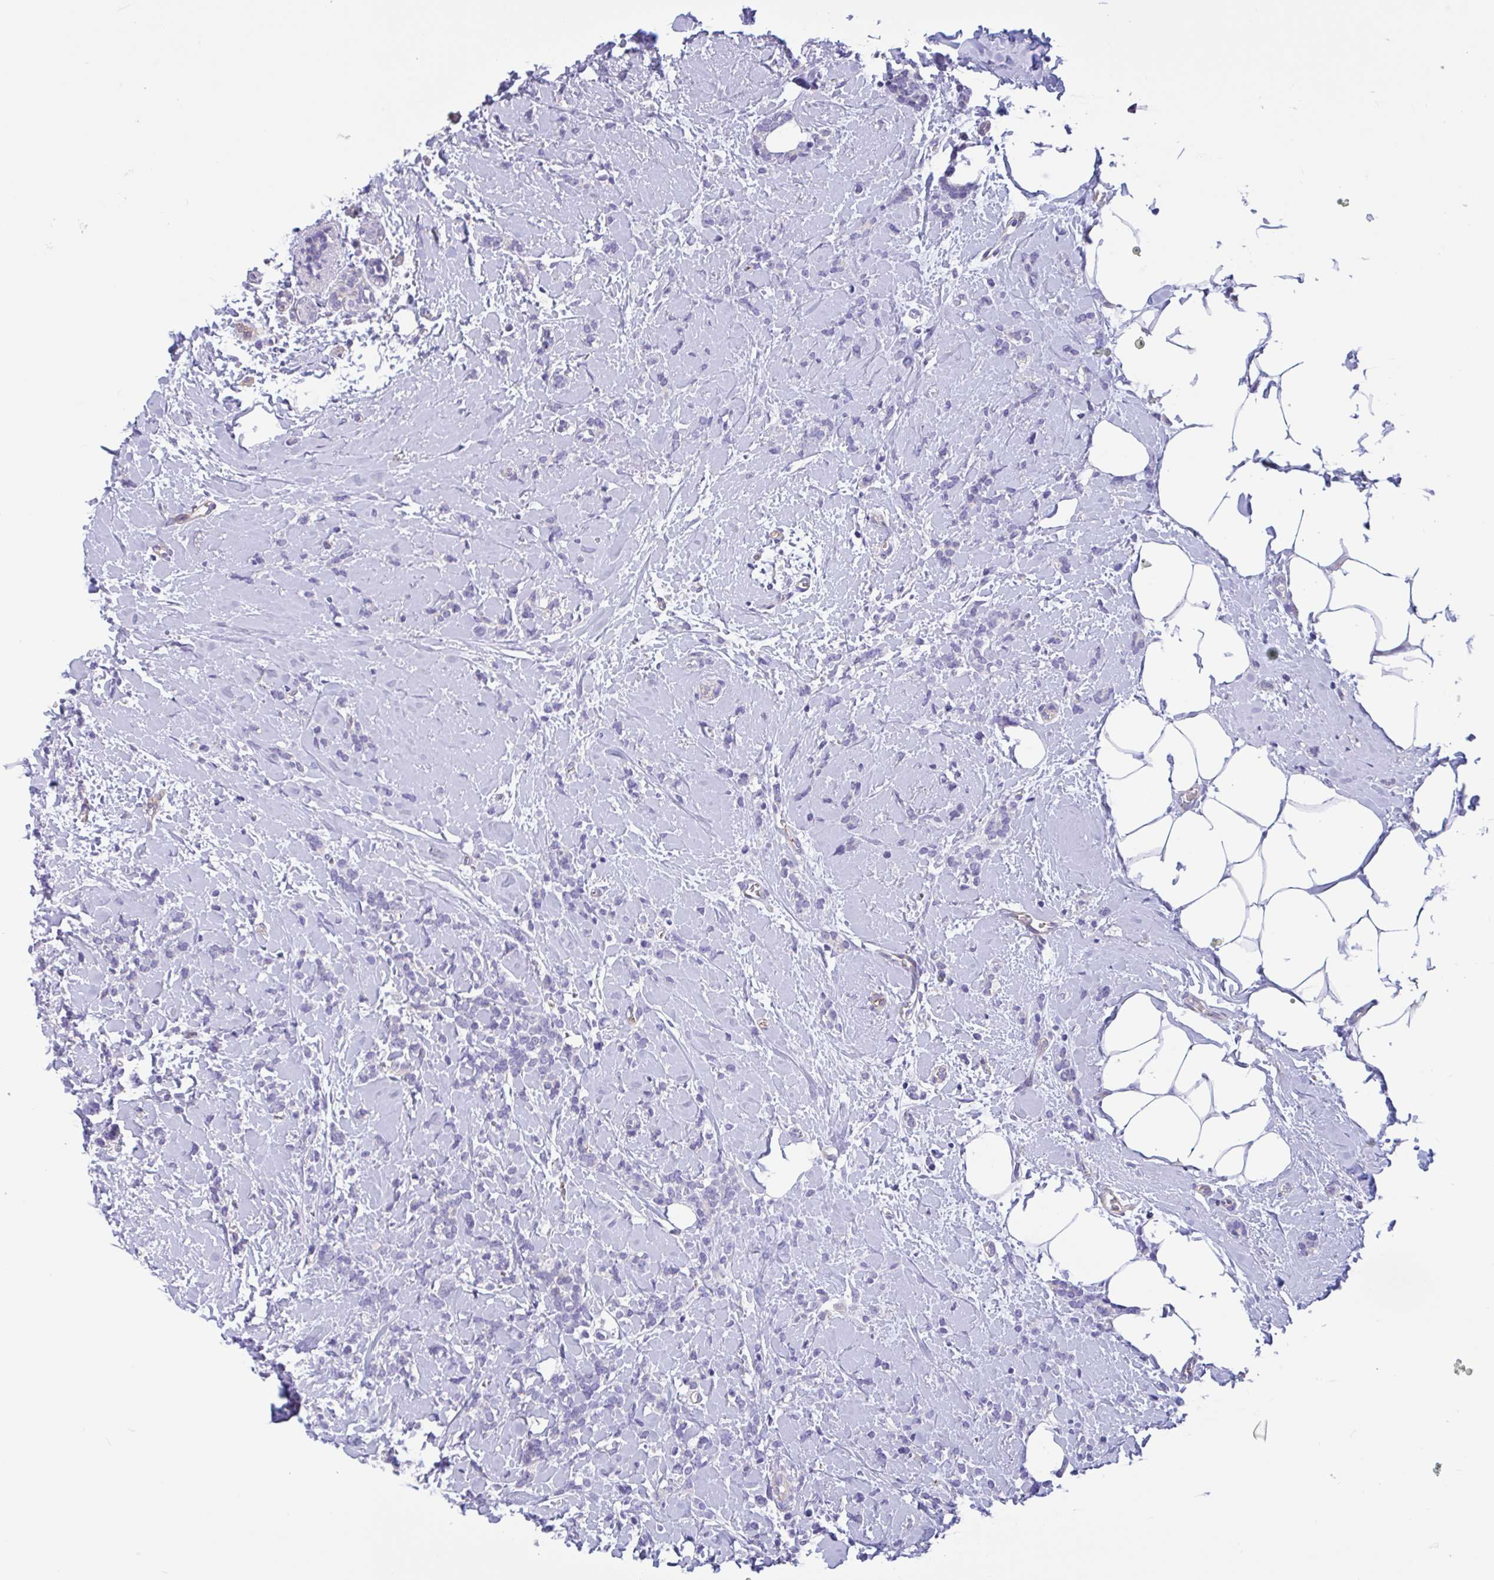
{"staining": {"intensity": "negative", "quantity": "none", "location": "none"}, "tissue": "breast cancer", "cell_type": "Tumor cells", "image_type": "cancer", "snomed": [{"axis": "morphology", "description": "Lobular carcinoma"}, {"axis": "topography", "description": "Breast"}], "caption": "Immunohistochemical staining of lobular carcinoma (breast) reveals no significant expression in tumor cells. The staining is performed using DAB brown chromogen with nuclei counter-stained in using hematoxylin.", "gene": "RPL22L1", "patient": {"sex": "female", "age": 59}}